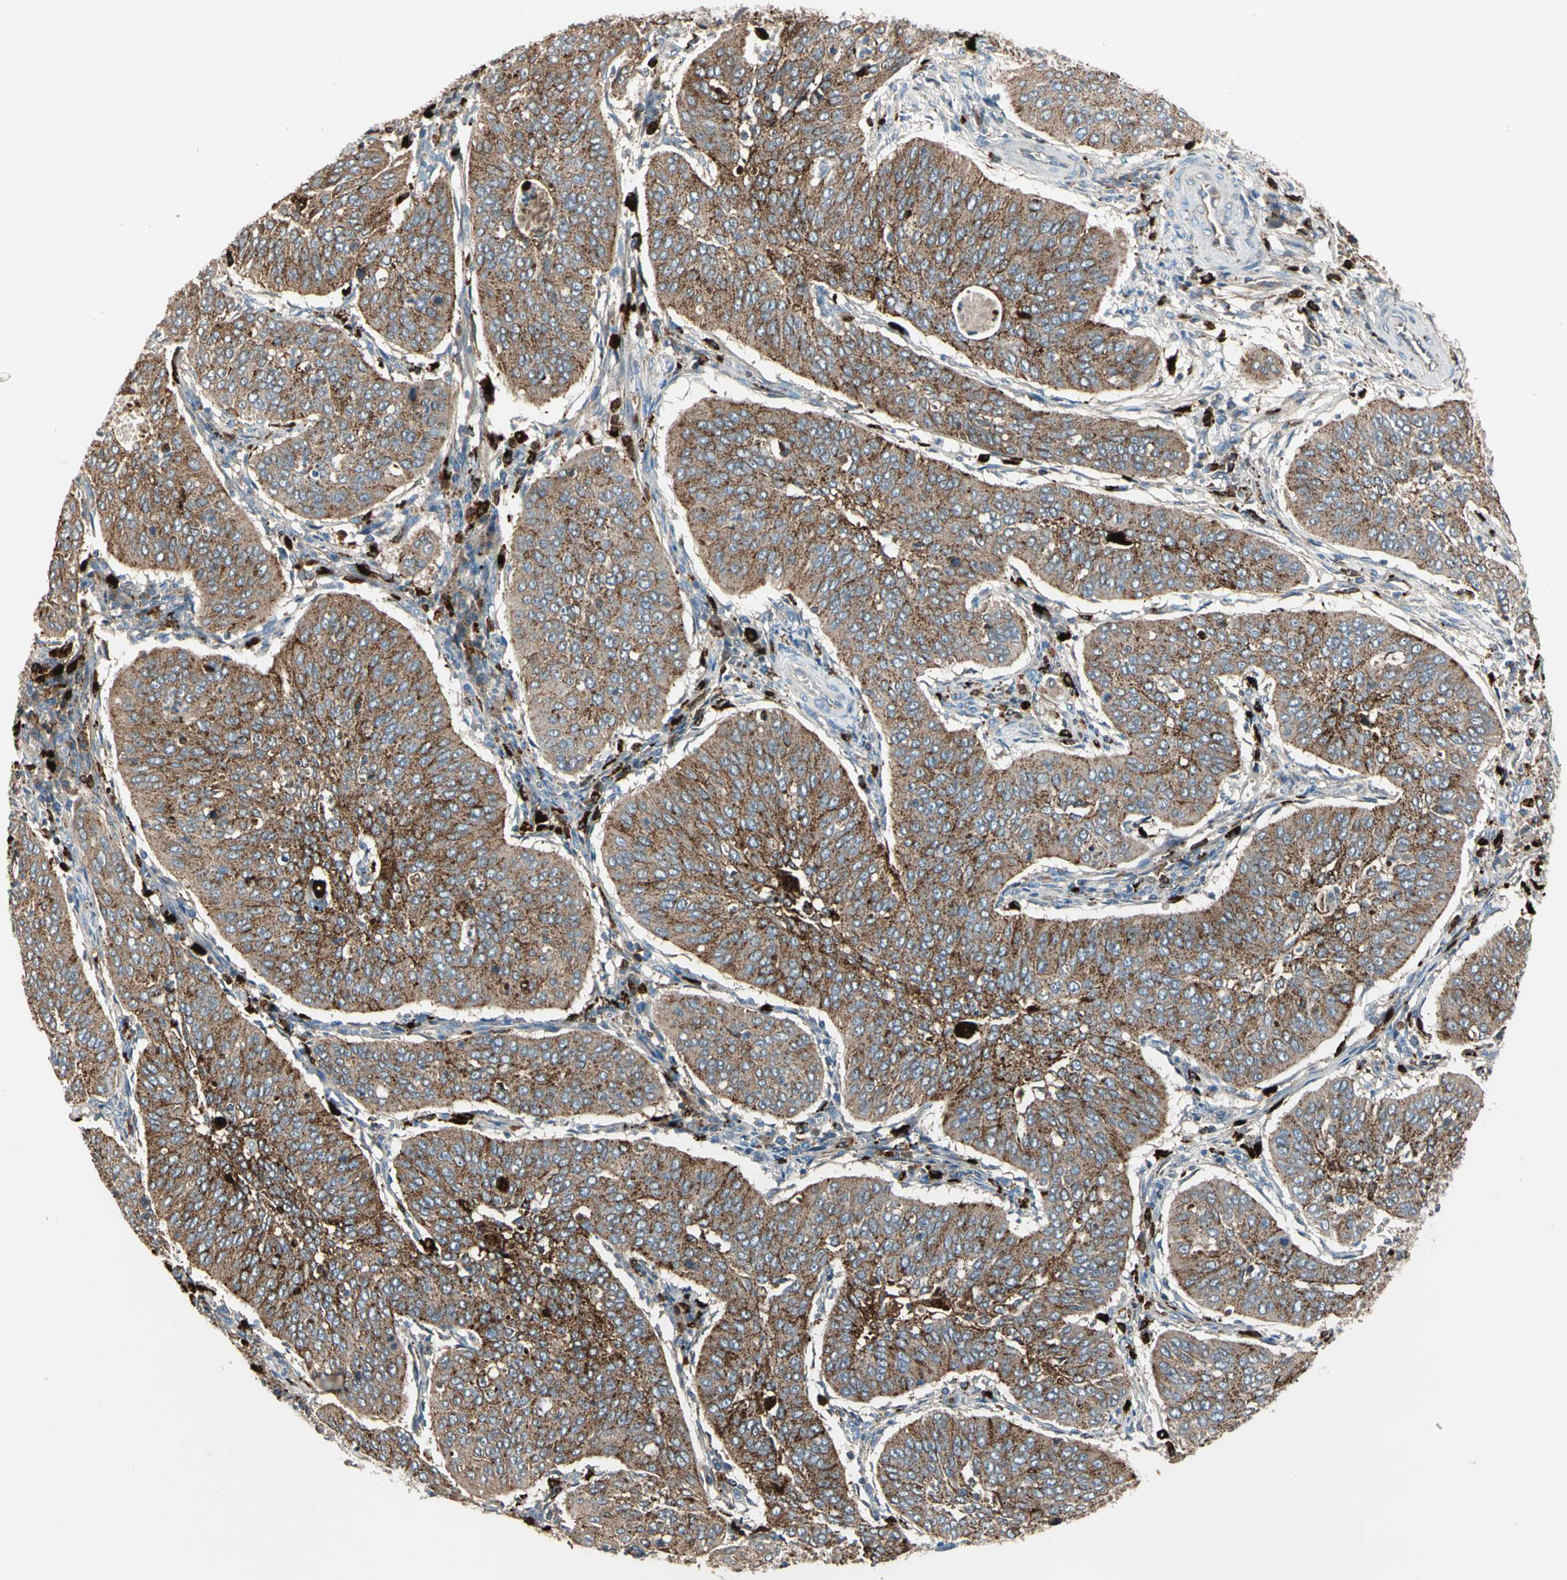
{"staining": {"intensity": "strong", "quantity": ">75%", "location": "cytoplasmic/membranous"}, "tissue": "cervical cancer", "cell_type": "Tumor cells", "image_type": "cancer", "snomed": [{"axis": "morphology", "description": "Normal tissue, NOS"}, {"axis": "morphology", "description": "Squamous cell carcinoma, NOS"}, {"axis": "topography", "description": "Cervix"}], "caption": "Immunohistochemistry micrograph of neoplastic tissue: human cervical cancer stained using immunohistochemistry shows high levels of strong protein expression localized specifically in the cytoplasmic/membranous of tumor cells, appearing as a cytoplasmic/membranous brown color.", "gene": "GM2A", "patient": {"sex": "female", "age": 39}}